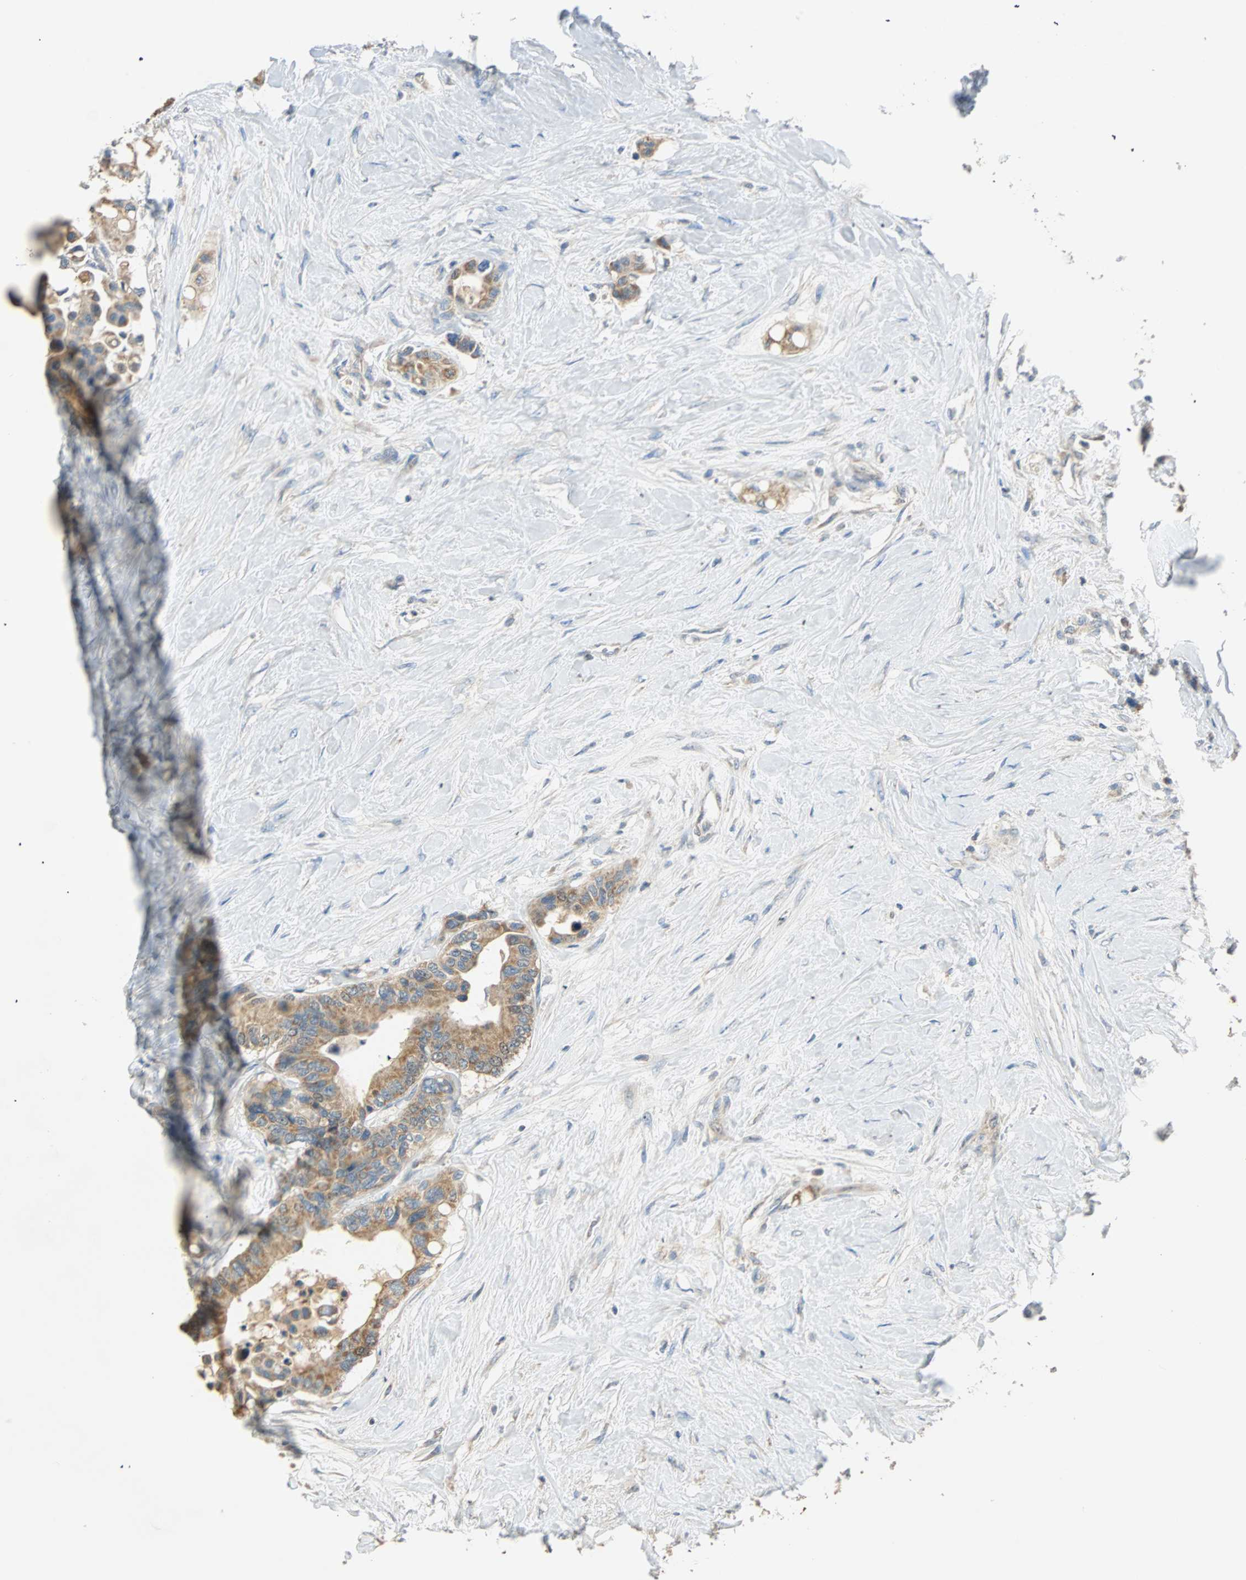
{"staining": {"intensity": "moderate", "quantity": ">75%", "location": "cytoplasmic/membranous"}, "tissue": "colorectal cancer", "cell_type": "Tumor cells", "image_type": "cancer", "snomed": [{"axis": "morphology", "description": "Normal tissue, NOS"}, {"axis": "morphology", "description": "Adenocarcinoma, NOS"}, {"axis": "topography", "description": "Colon"}], "caption": "Protein staining of adenocarcinoma (colorectal) tissue reveals moderate cytoplasmic/membranous expression in approximately >75% of tumor cells.", "gene": "RAD18", "patient": {"sex": "male", "age": 82}}